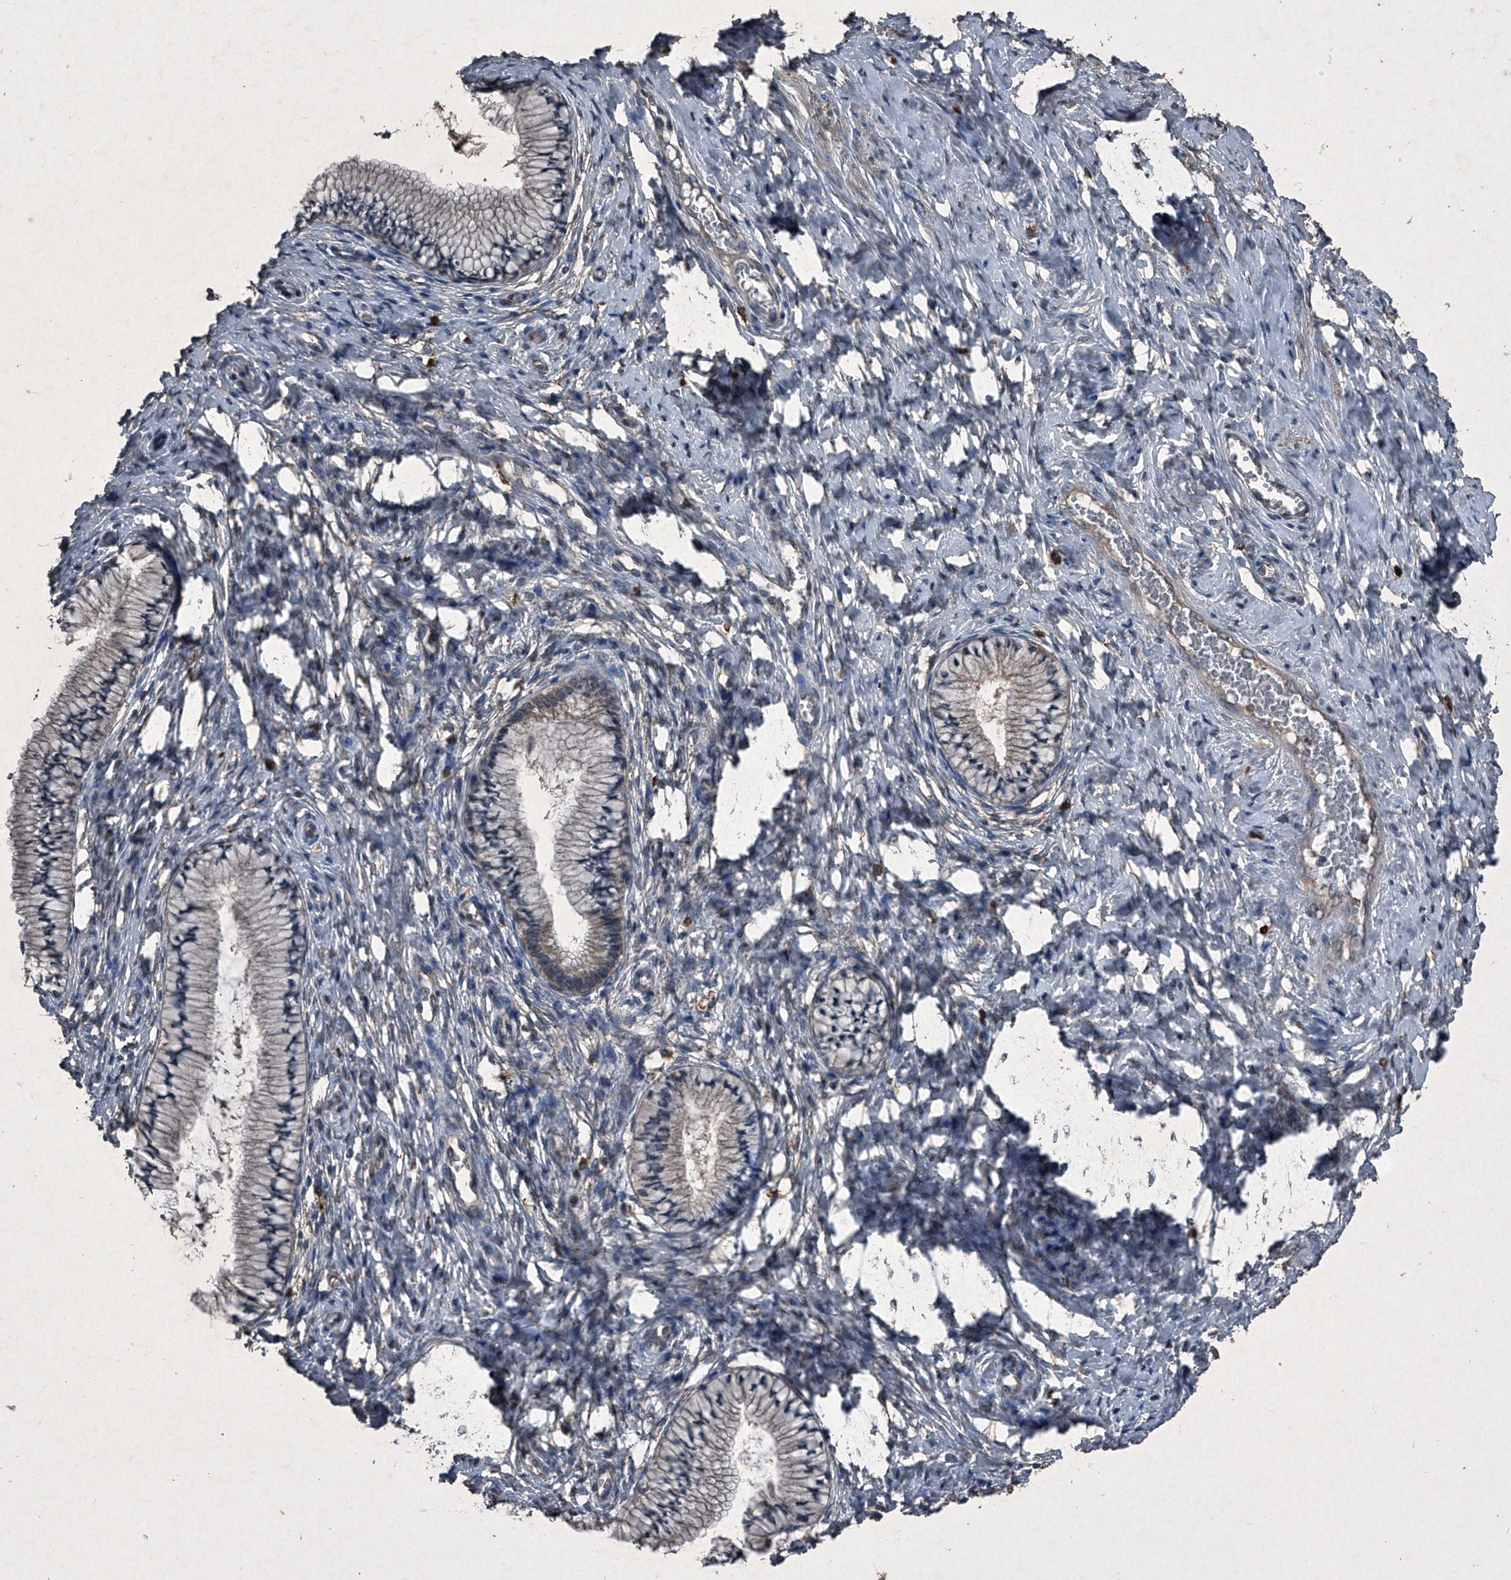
{"staining": {"intensity": "negative", "quantity": "none", "location": "none"}, "tissue": "cervix", "cell_type": "Glandular cells", "image_type": "normal", "snomed": [{"axis": "morphology", "description": "Normal tissue, NOS"}, {"axis": "topography", "description": "Cervix"}], "caption": "High power microscopy photomicrograph of an immunohistochemistry (IHC) image of unremarkable cervix, revealing no significant expression in glandular cells.", "gene": "MAPKAP1", "patient": {"sex": "female", "age": 36}}